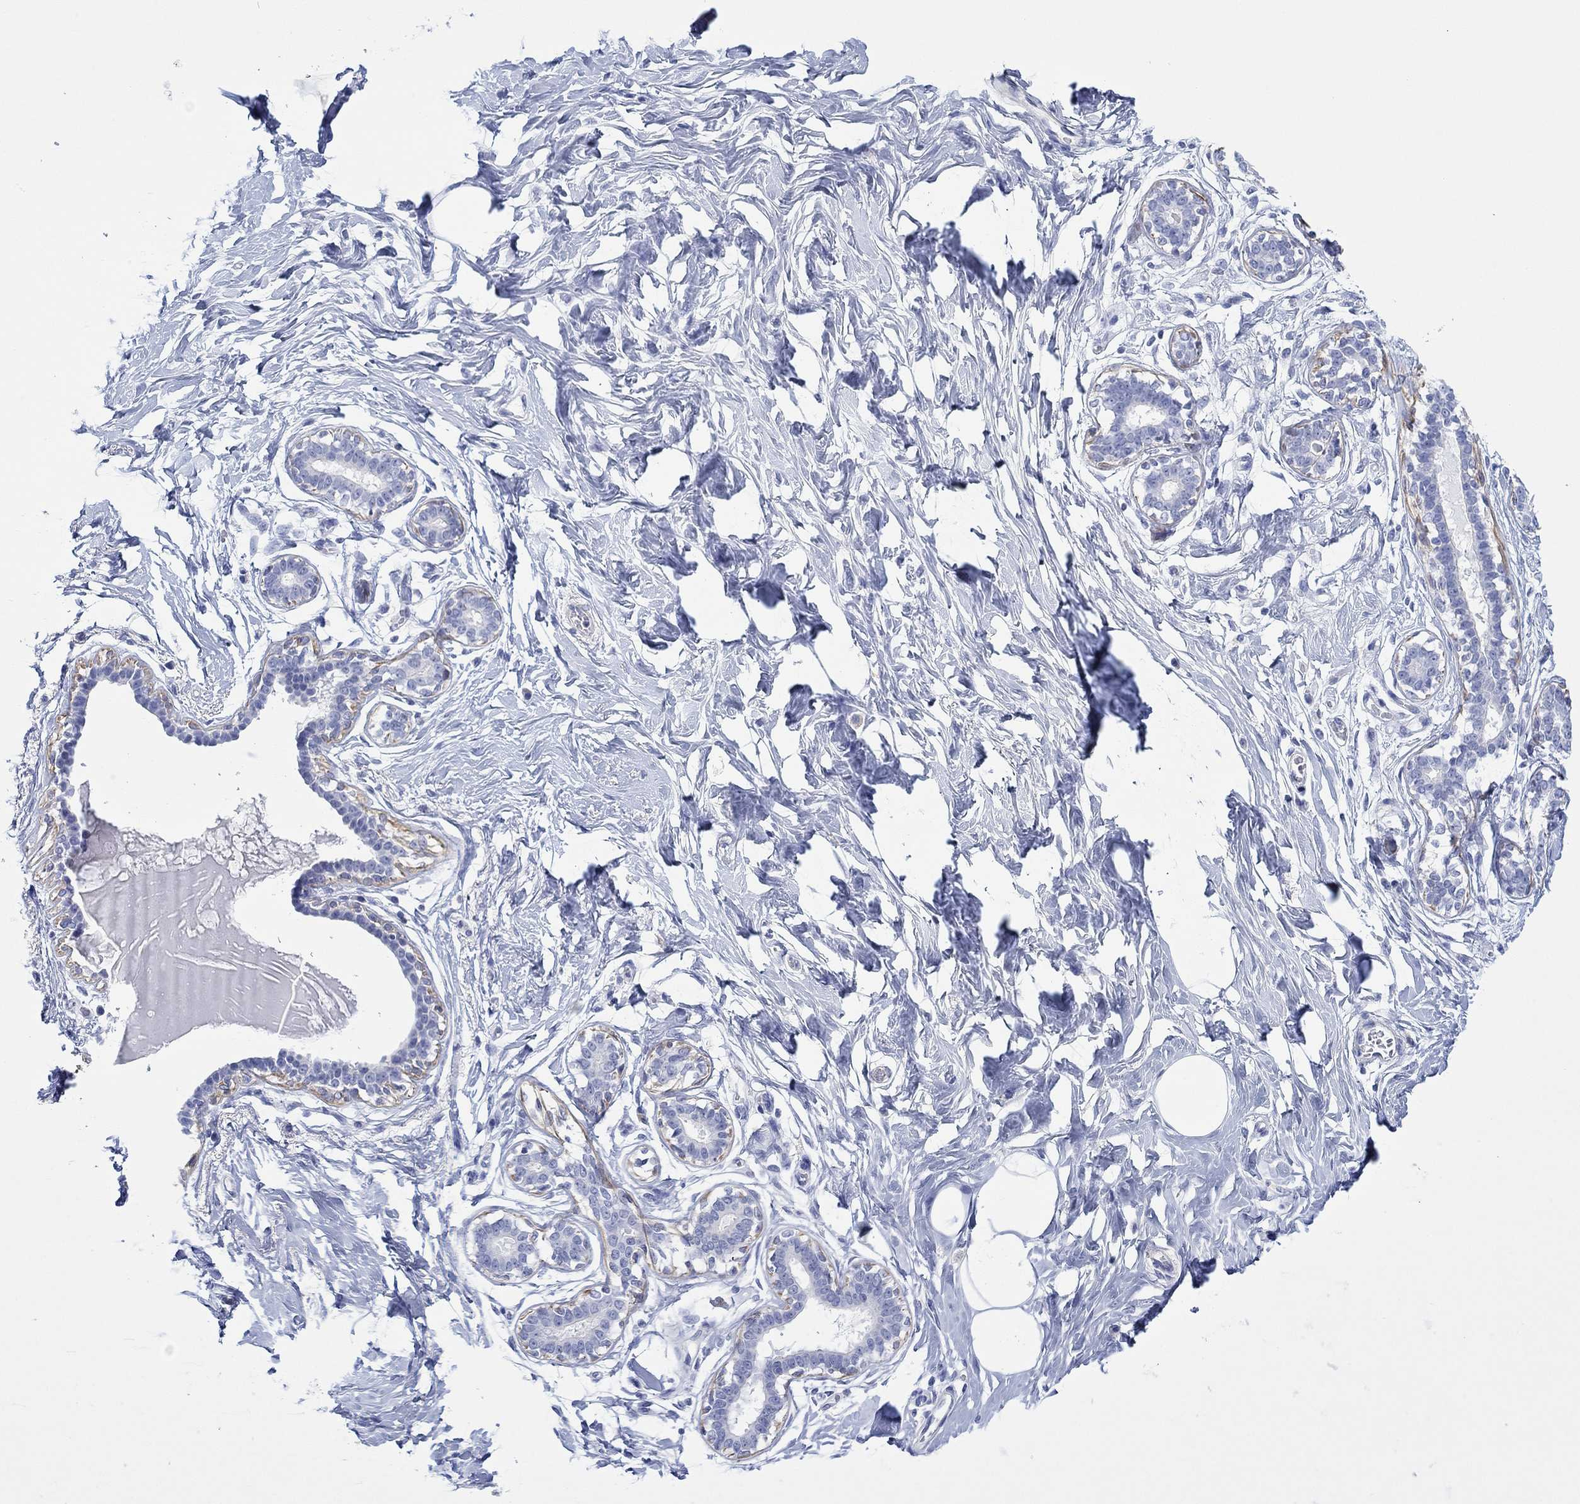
{"staining": {"intensity": "negative", "quantity": "none", "location": "none"}, "tissue": "breast", "cell_type": "Adipocytes", "image_type": "normal", "snomed": [{"axis": "morphology", "description": "Normal tissue, NOS"}, {"axis": "morphology", "description": "Lobular carcinoma, in situ"}, {"axis": "topography", "description": "Breast"}], "caption": "High magnification brightfield microscopy of normal breast stained with DAB (brown) and counterstained with hematoxylin (blue): adipocytes show no significant expression. Brightfield microscopy of immunohistochemistry (IHC) stained with DAB (3,3'-diaminobenzidine) (brown) and hematoxylin (blue), captured at high magnification.", "gene": "PPIL6", "patient": {"sex": "female", "age": 35}}